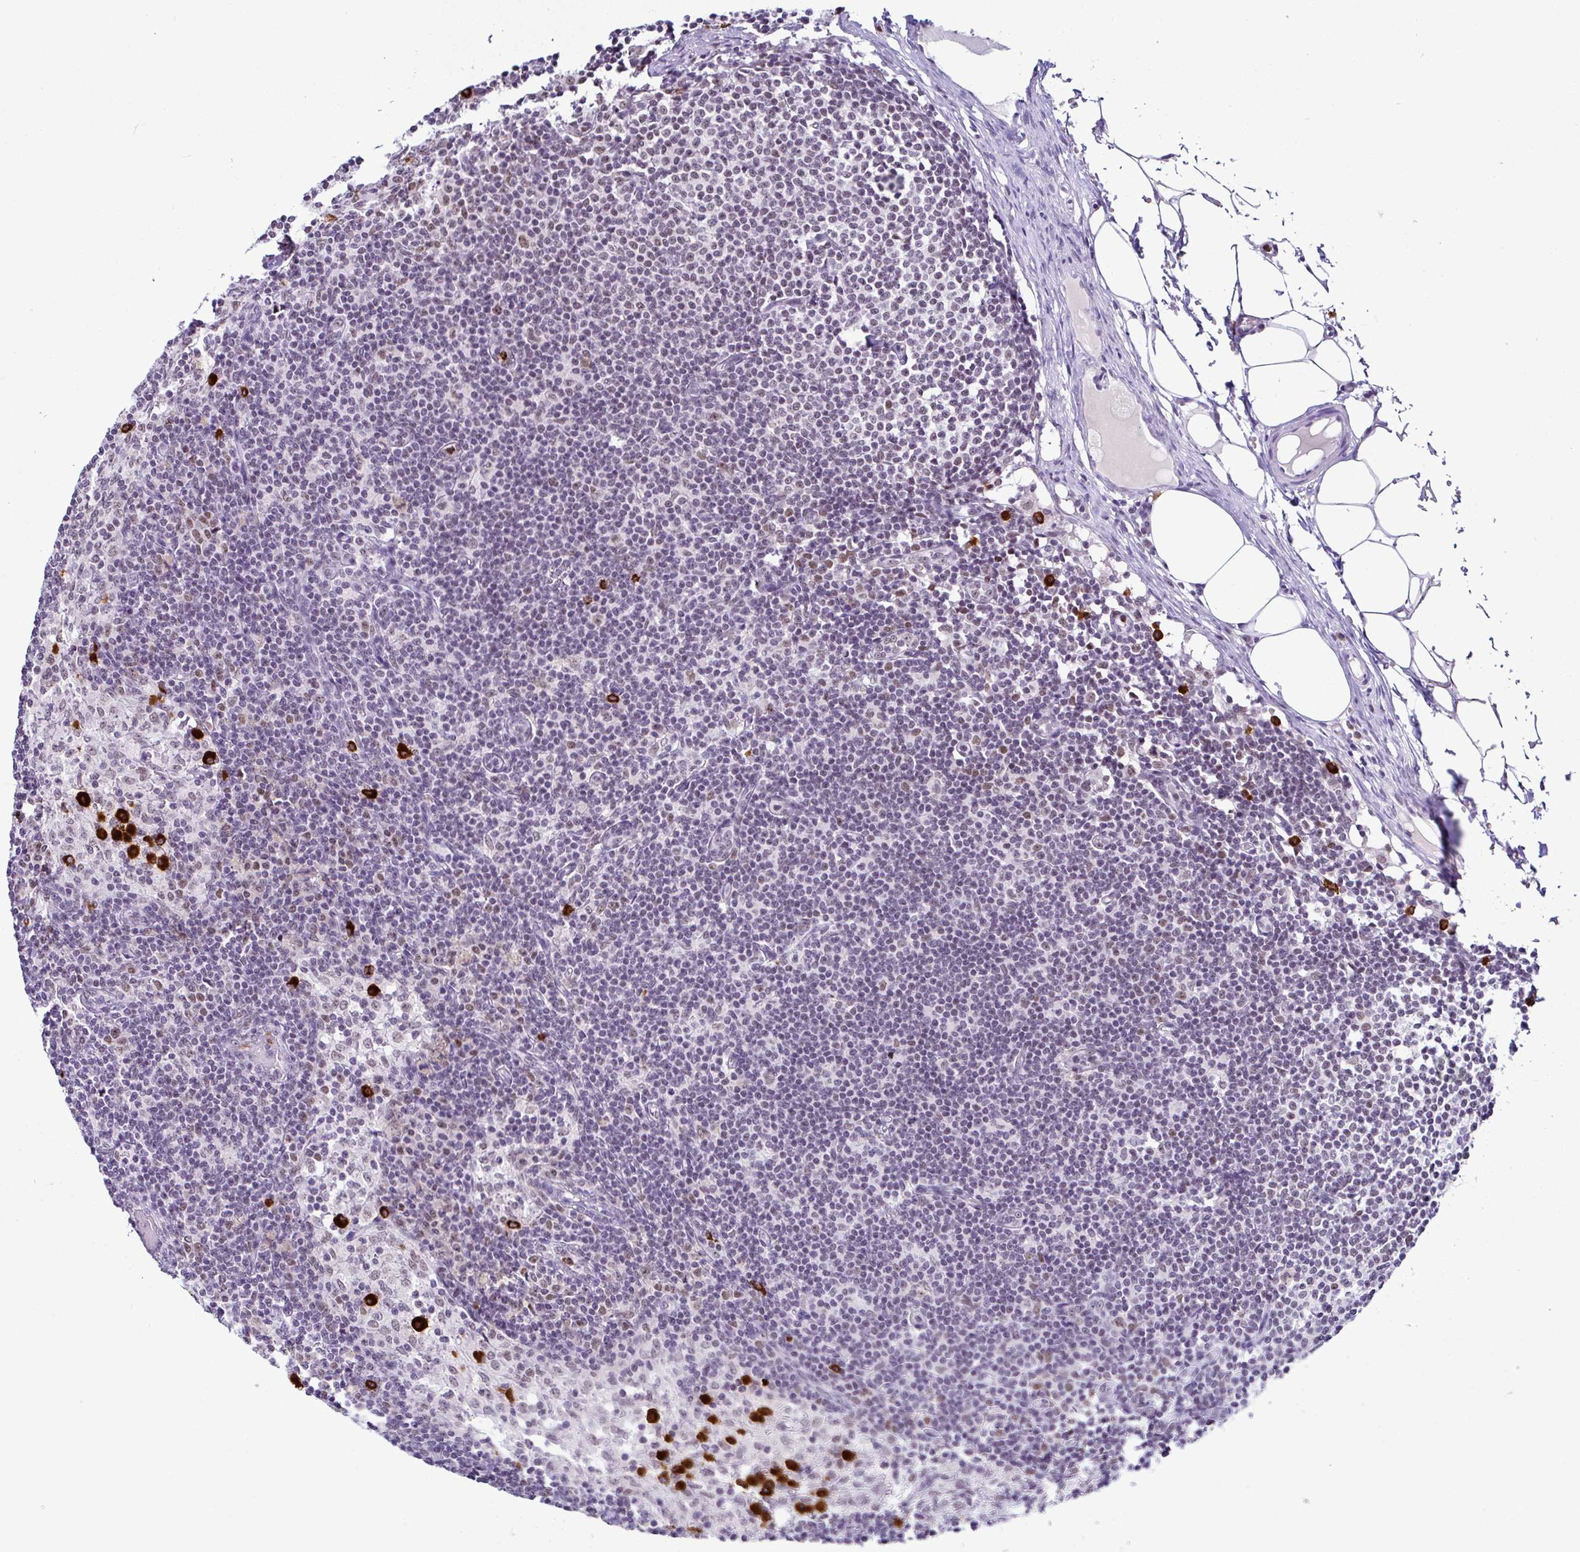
{"staining": {"intensity": "moderate", "quantity": ">75%", "location": "nuclear"}, "tissue": "lymph node", "cell_type": "Germinal center cells", "image_type": "normal", "snomed": [{"axis": "morphology", "description": "Normal tissue, NOS"}, {"axis": "topography", "description": "Lymph node"}], "caption": "Protein analysis of benign lymph node reveals moderate nuclear positivity in about >75% of germinal center cells.", "gene": "PTPN2", "patient": {"sex": "male", "age": 49}}